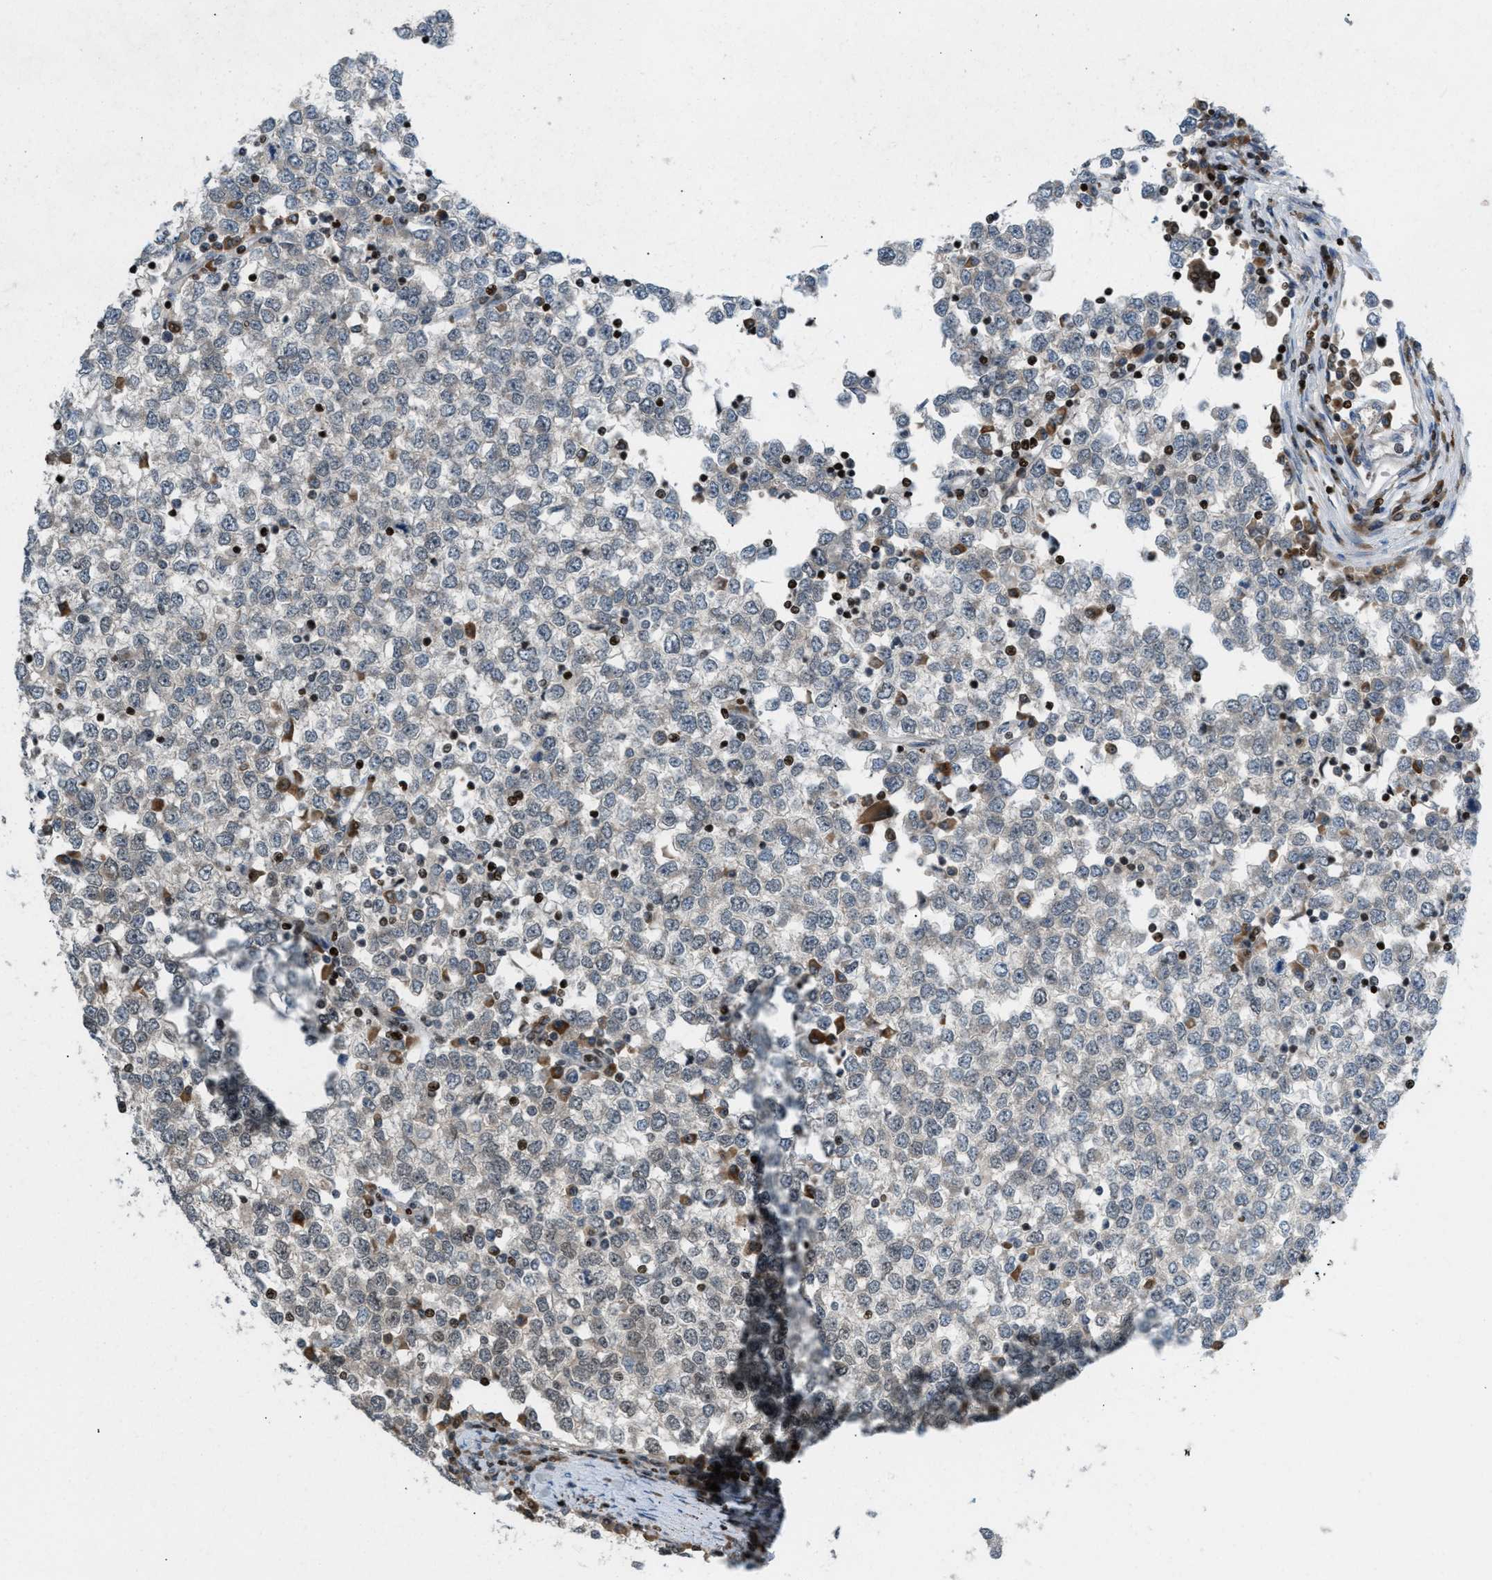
{"staining": {"intensity": "negative", "quantity": "none", "location": "none"}, "tissue": "testis cancer", "cell_type": "Tumor cells", "image_type": "cancer", "snomed": [{"axis": "morphology", "description": "Seminoma, NOS"}, {"axis": "topography", "description": "Testis"}], "caption": "The image reveals no staining of tumor cells in testis seminoma.", "gene": "ZNF276", "patient": {"sex": "male", "age": 65}}